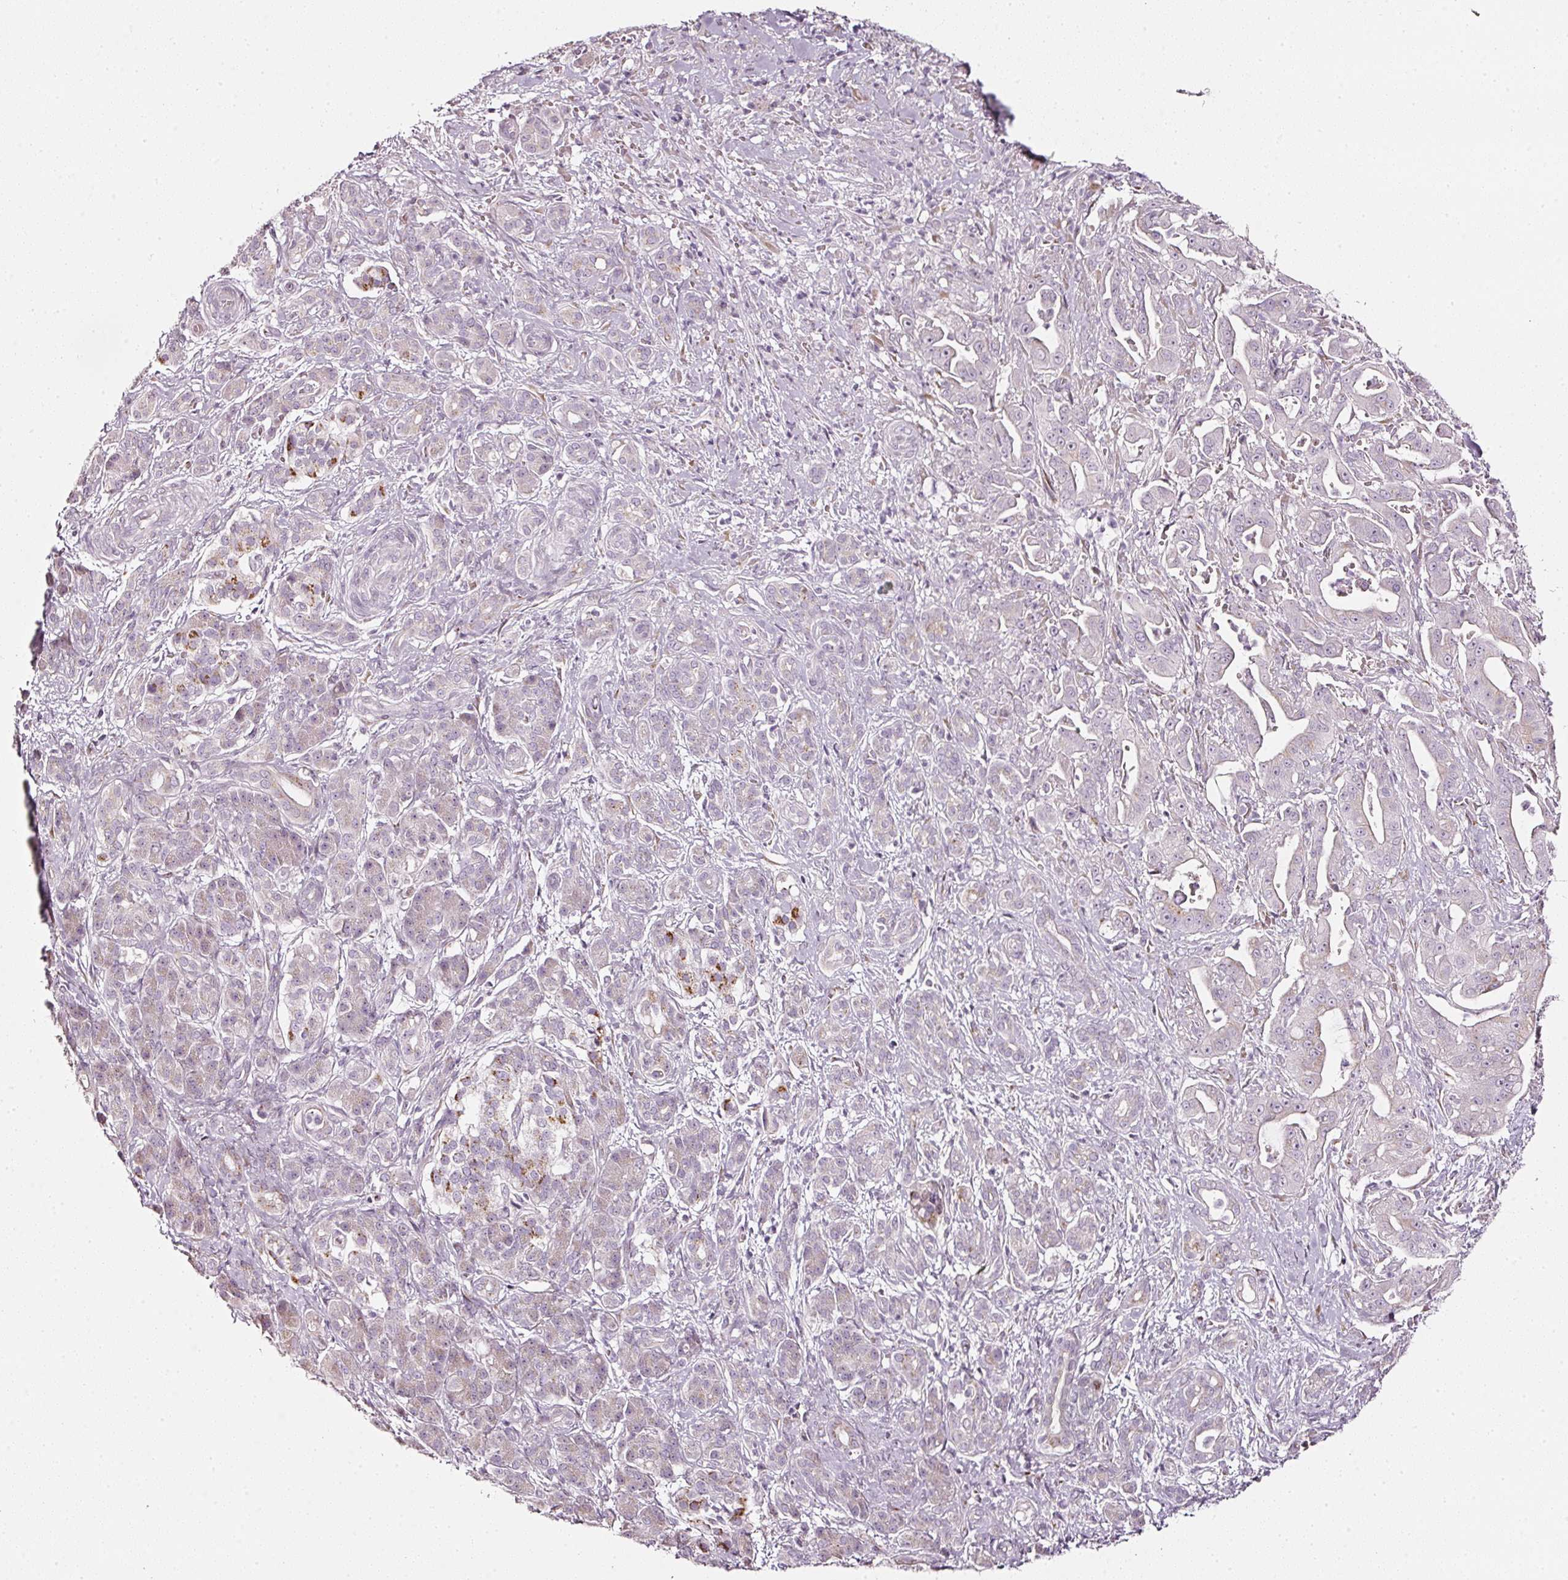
{"staining": {"intensity": "moderate", "quantity": "<25%", "location": "cytoplasmic/membranous"}, "tissue": "pancreatic cancer", "cell_type": "Tumor cells", "image_type": "cancer", "snomed": [{"axis": "morphology", "description": "Adenocarcinoma, NOS"}, {"axis": "topography", "description": "Pancreas"}], "caption": "Immunohistochemical staining of adenocarcinoma (pancreatic) demonstrates low levels of moderate cytoplasmic/membranous positivity in about <25% of tumor cells. (DAB IHC with brightfield microscopy, high magnification).", "gene": "SDF4", "patient": {"sex": "male", "age": 57}}